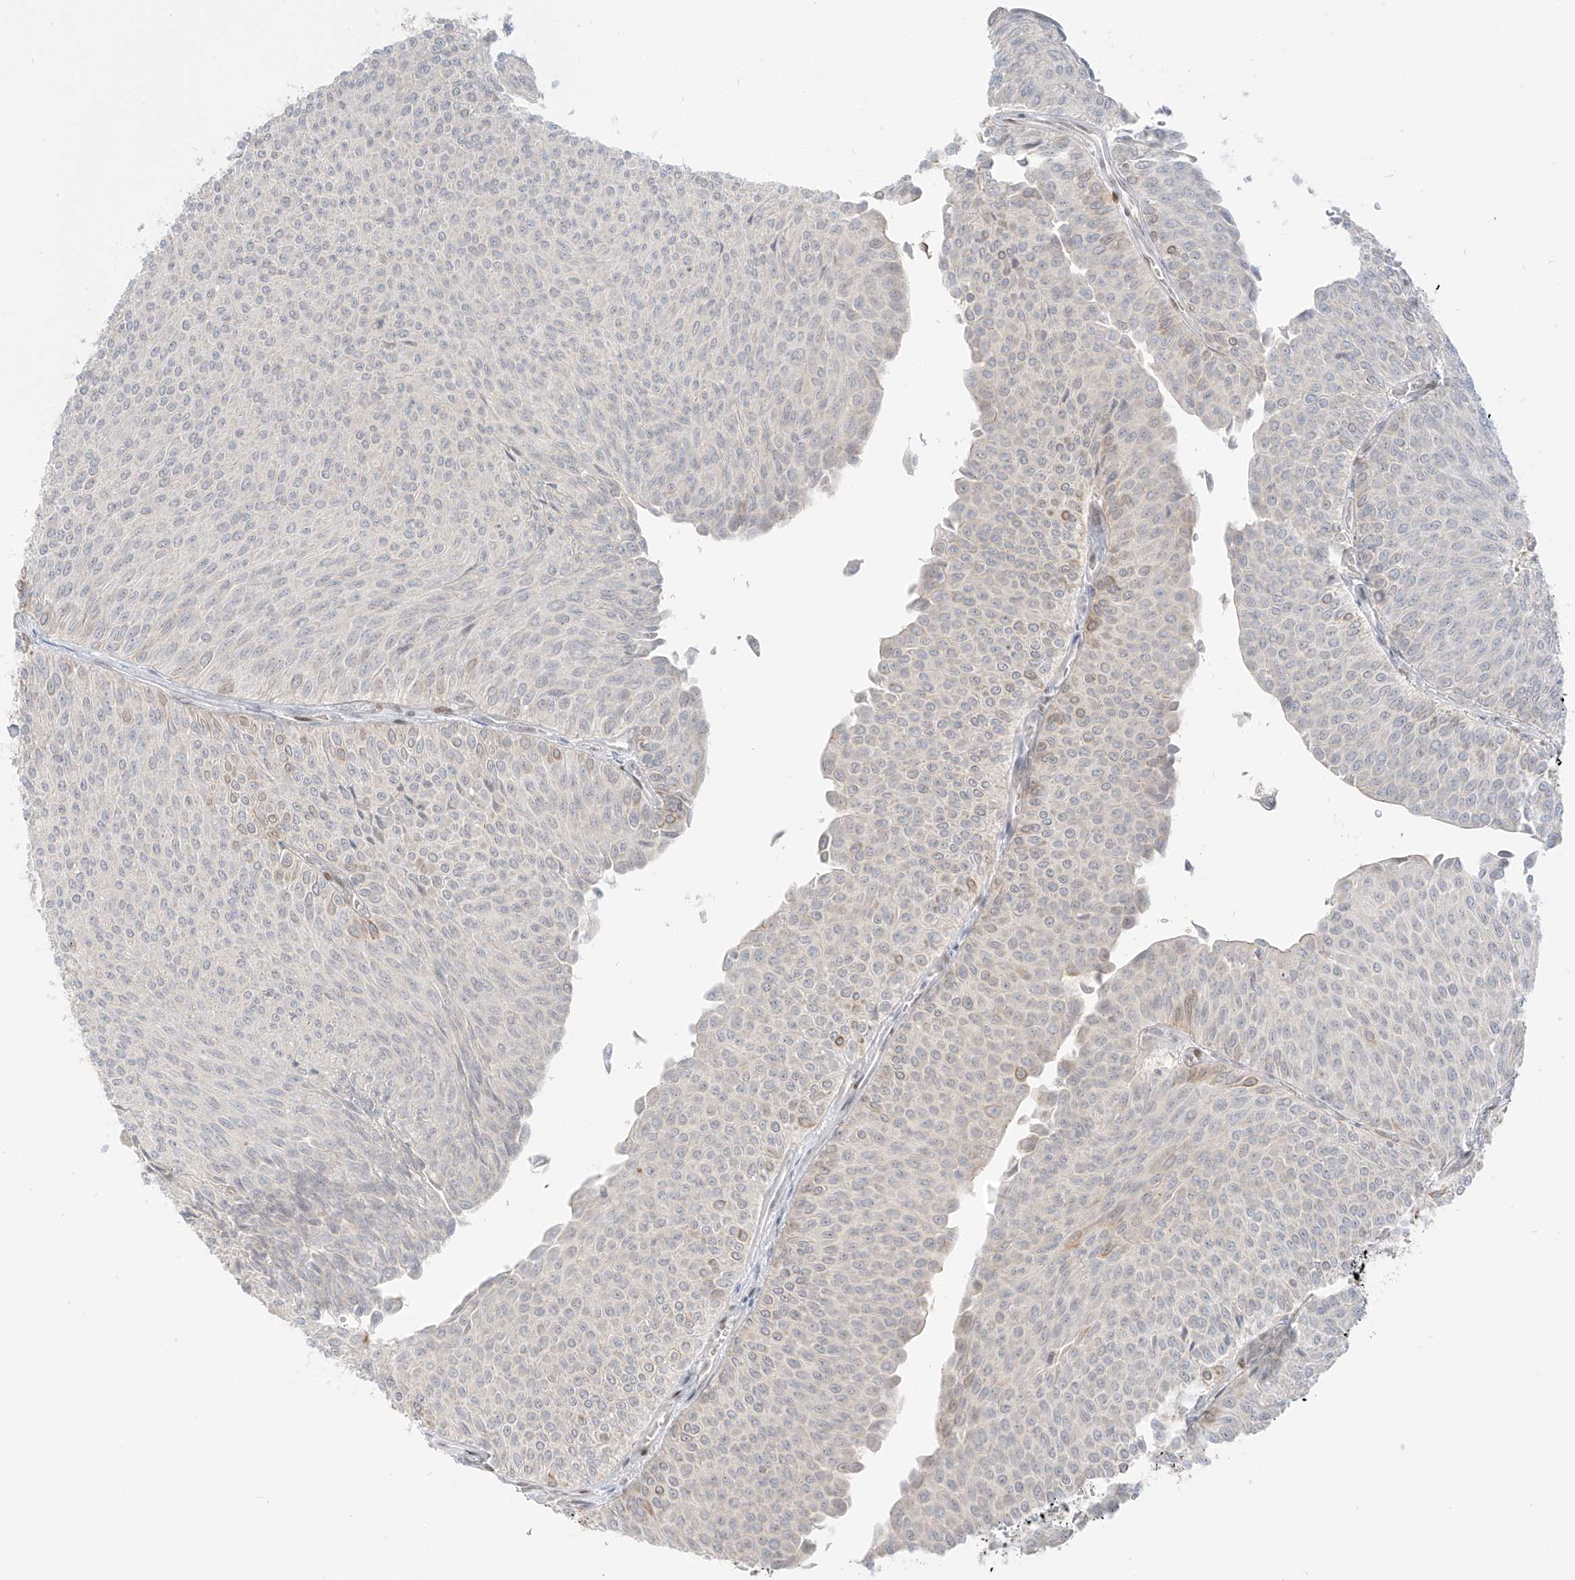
{"staining": {"intensity": "negative", "quantity": "none", "location": "none"}, "tissue": "urothelial cancer", "cell_type": "Tumor cells", "image_type": "cancer", "snomed": [{"axis": "morphology", "description": "Urothelial carcinoma, Low grade"}, {"axis": "topography", "description": "Urinary bladder"}], "caption": "Urothelial cancer was stained to show a protein in brown. There is no significant expression in tumor cells.", "gene": "ZNF774", "patient": {"sex": "male", "age": 78}}